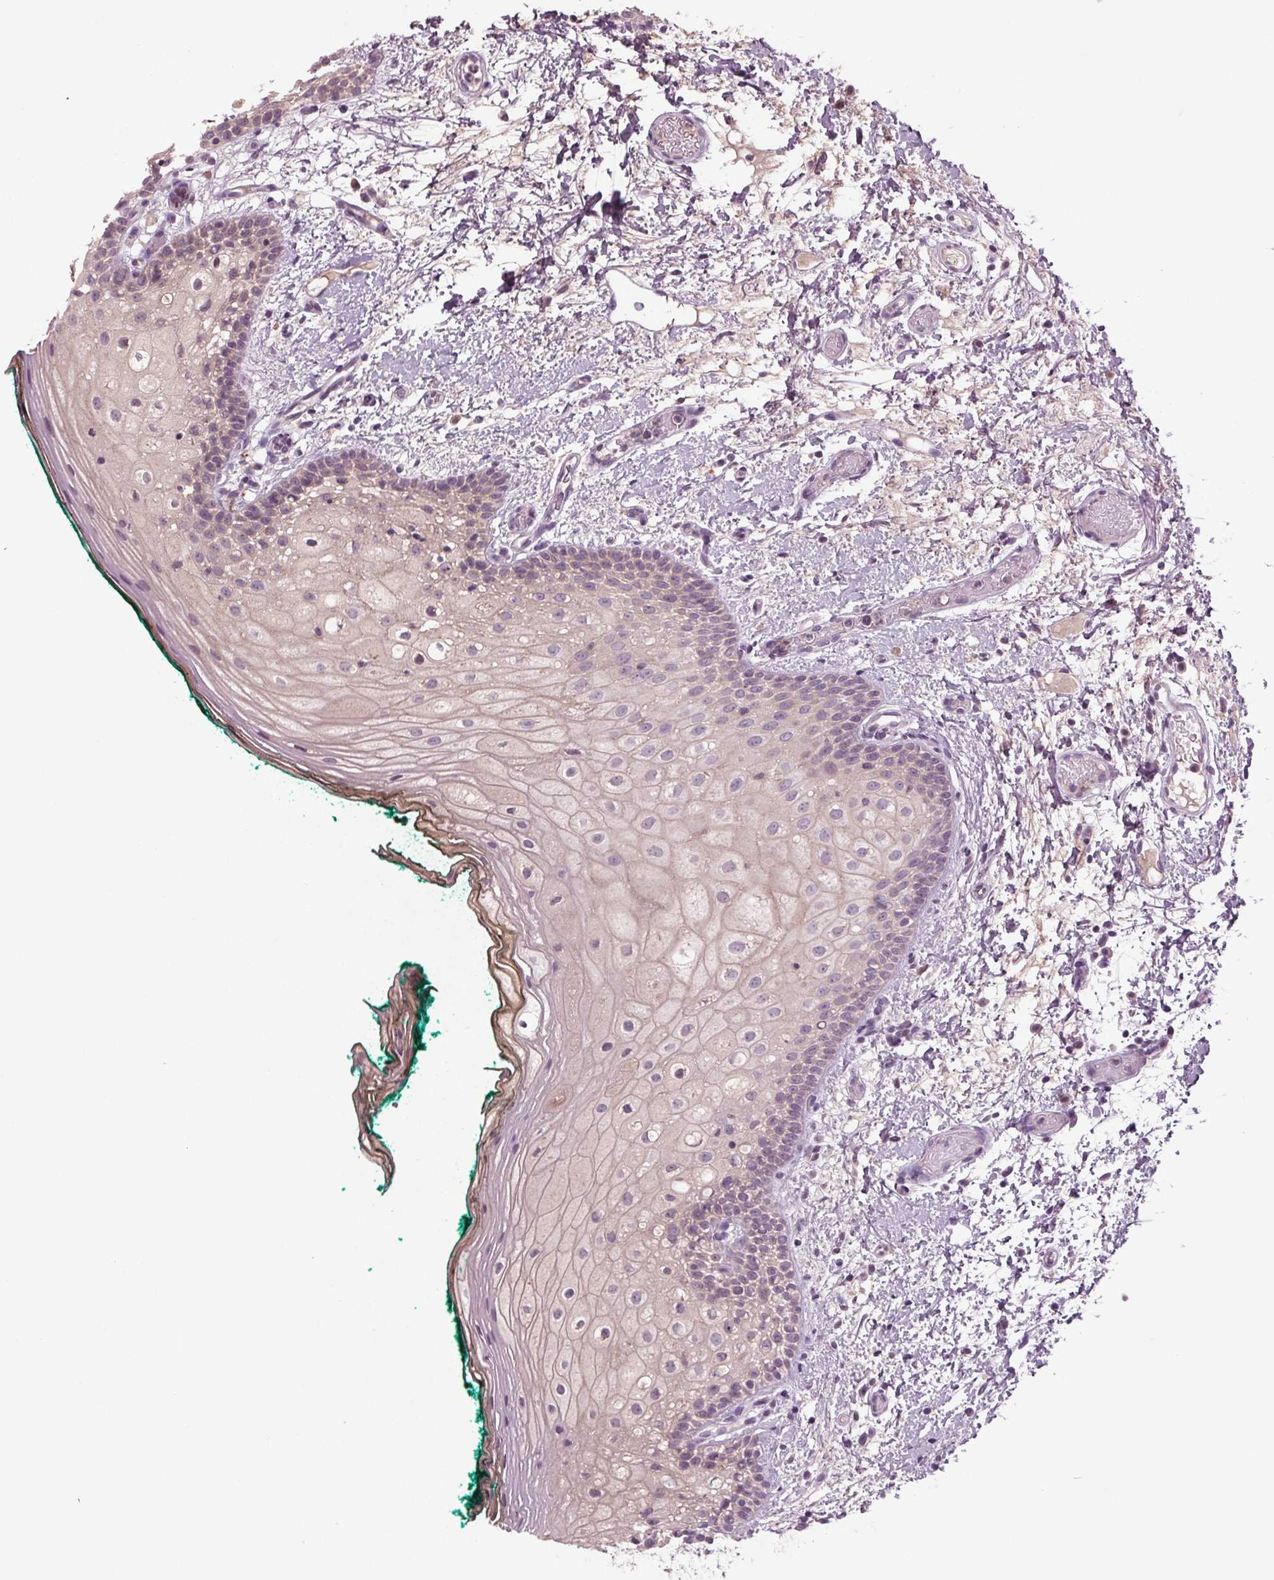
{"staining": {"intensity": "negative", "quantity": "none", "location": "none"}, "tissue": "oral mucosa", "cell_type": "Squamous epithelial cells", "image_type": "normal", "snomed": [{"axis": "morphology", "description": "Normal tissue, NOS"}, {"axis": "topography", "description": "Oral tissue"}], "caption": "DAB immunohistochemical staining of benign oral mucosa displays no significant staining in squamous epithelial cells. (DAB (3,3'-diaminobenzidine) IHC with hematoxylin counter stain).", "gene": "BHLHE22", "patient": {"sex": "female", "age": 83}}